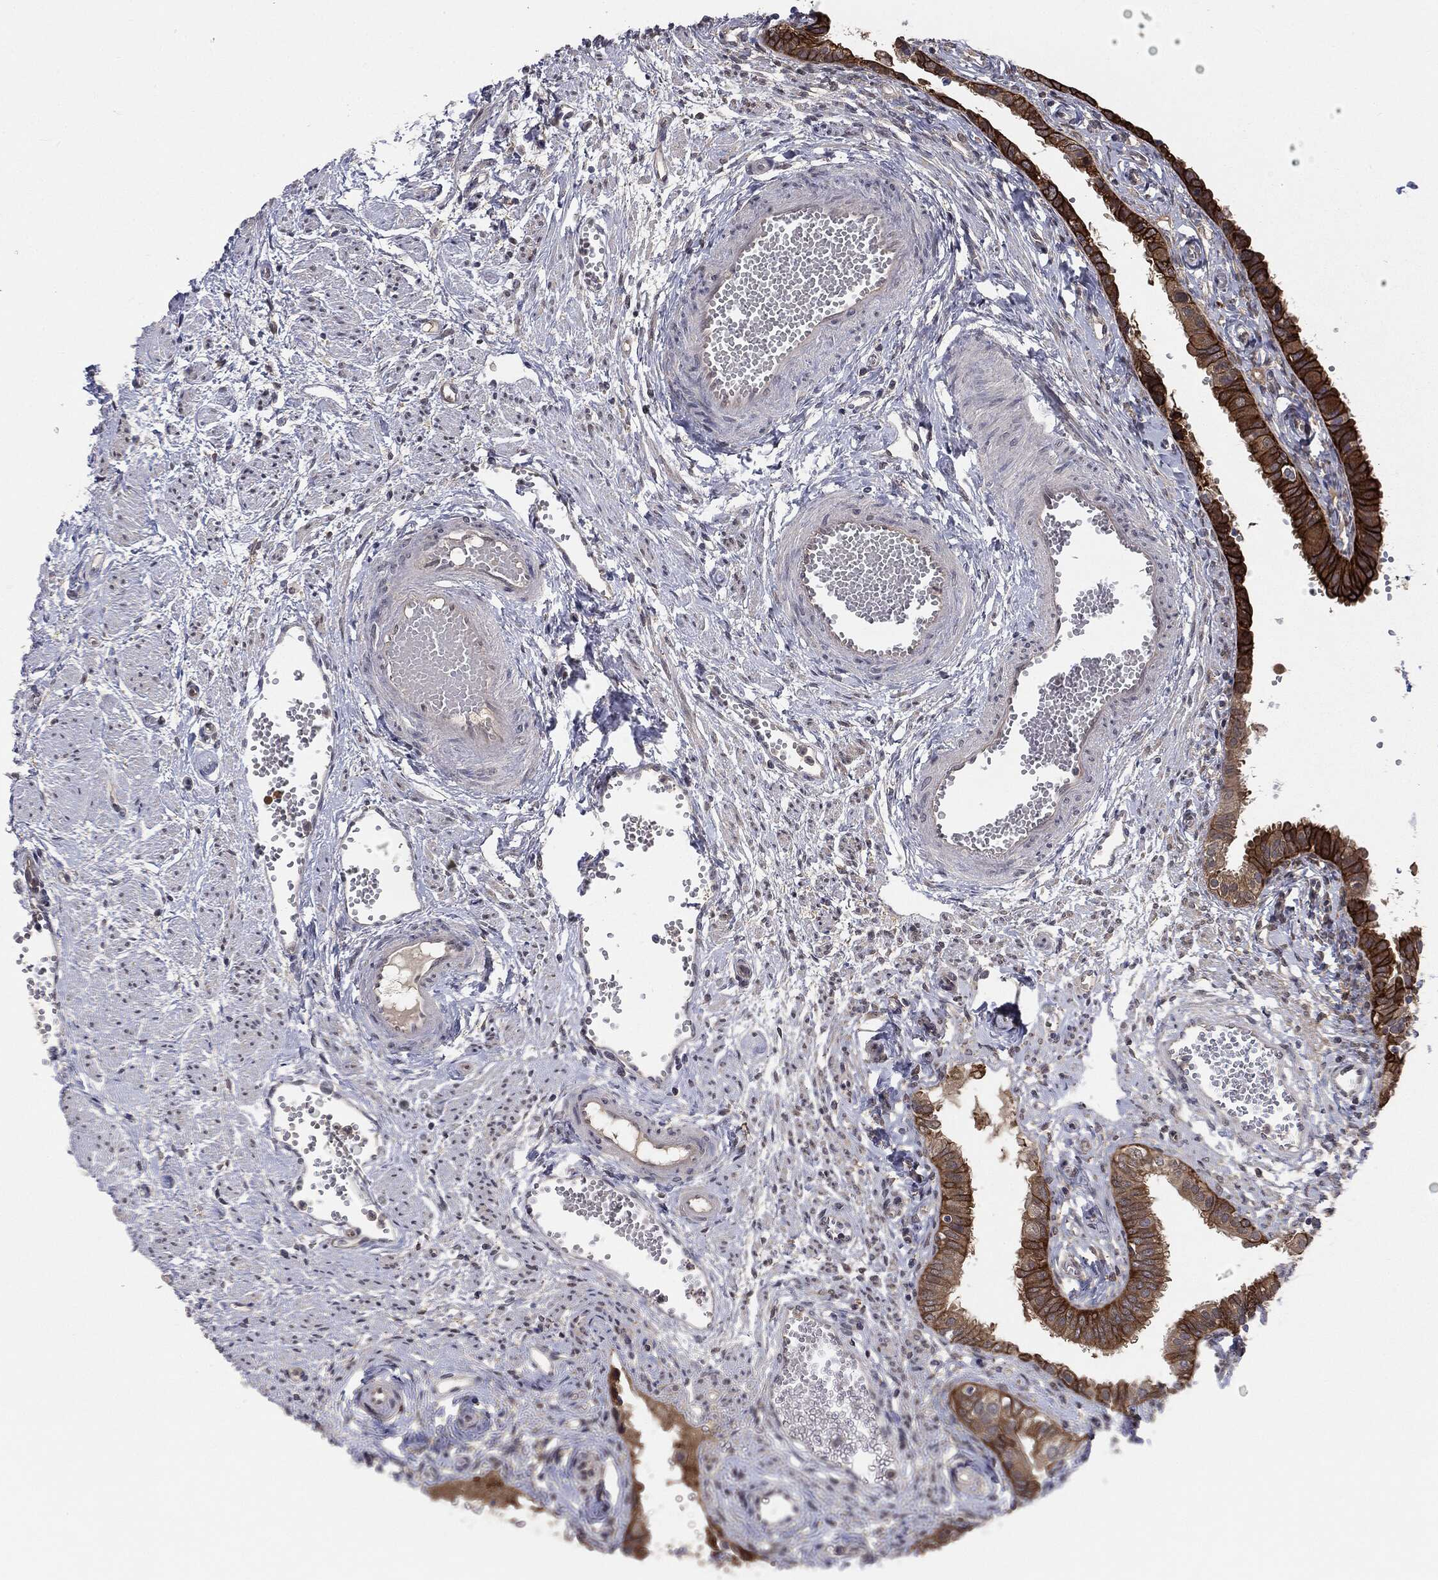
{"staining": {"intensity": "strong", "quantity": ">75%", "location": "cytoplasmic/membranous"}, "tissue": "fallopian tube", "cell_type": "Glandular cells", "image_type": "normal", "snomed": [{"axis": "morphology", "description": "Normal tissue, NOS"}, {"axis": "topography", "description": "Fallopian tube"}, {"axis": "topography", "description": "Ovary"}], "caption": "High-power microscopy captured an immunohistochemistry photomicrograph of benign fallopian tube, revealing strong cytoplasmic/membranous expression in about >75% of glandular cells.", "gene": "KRT7", "patient": {"sex": "female", "age": 49}}